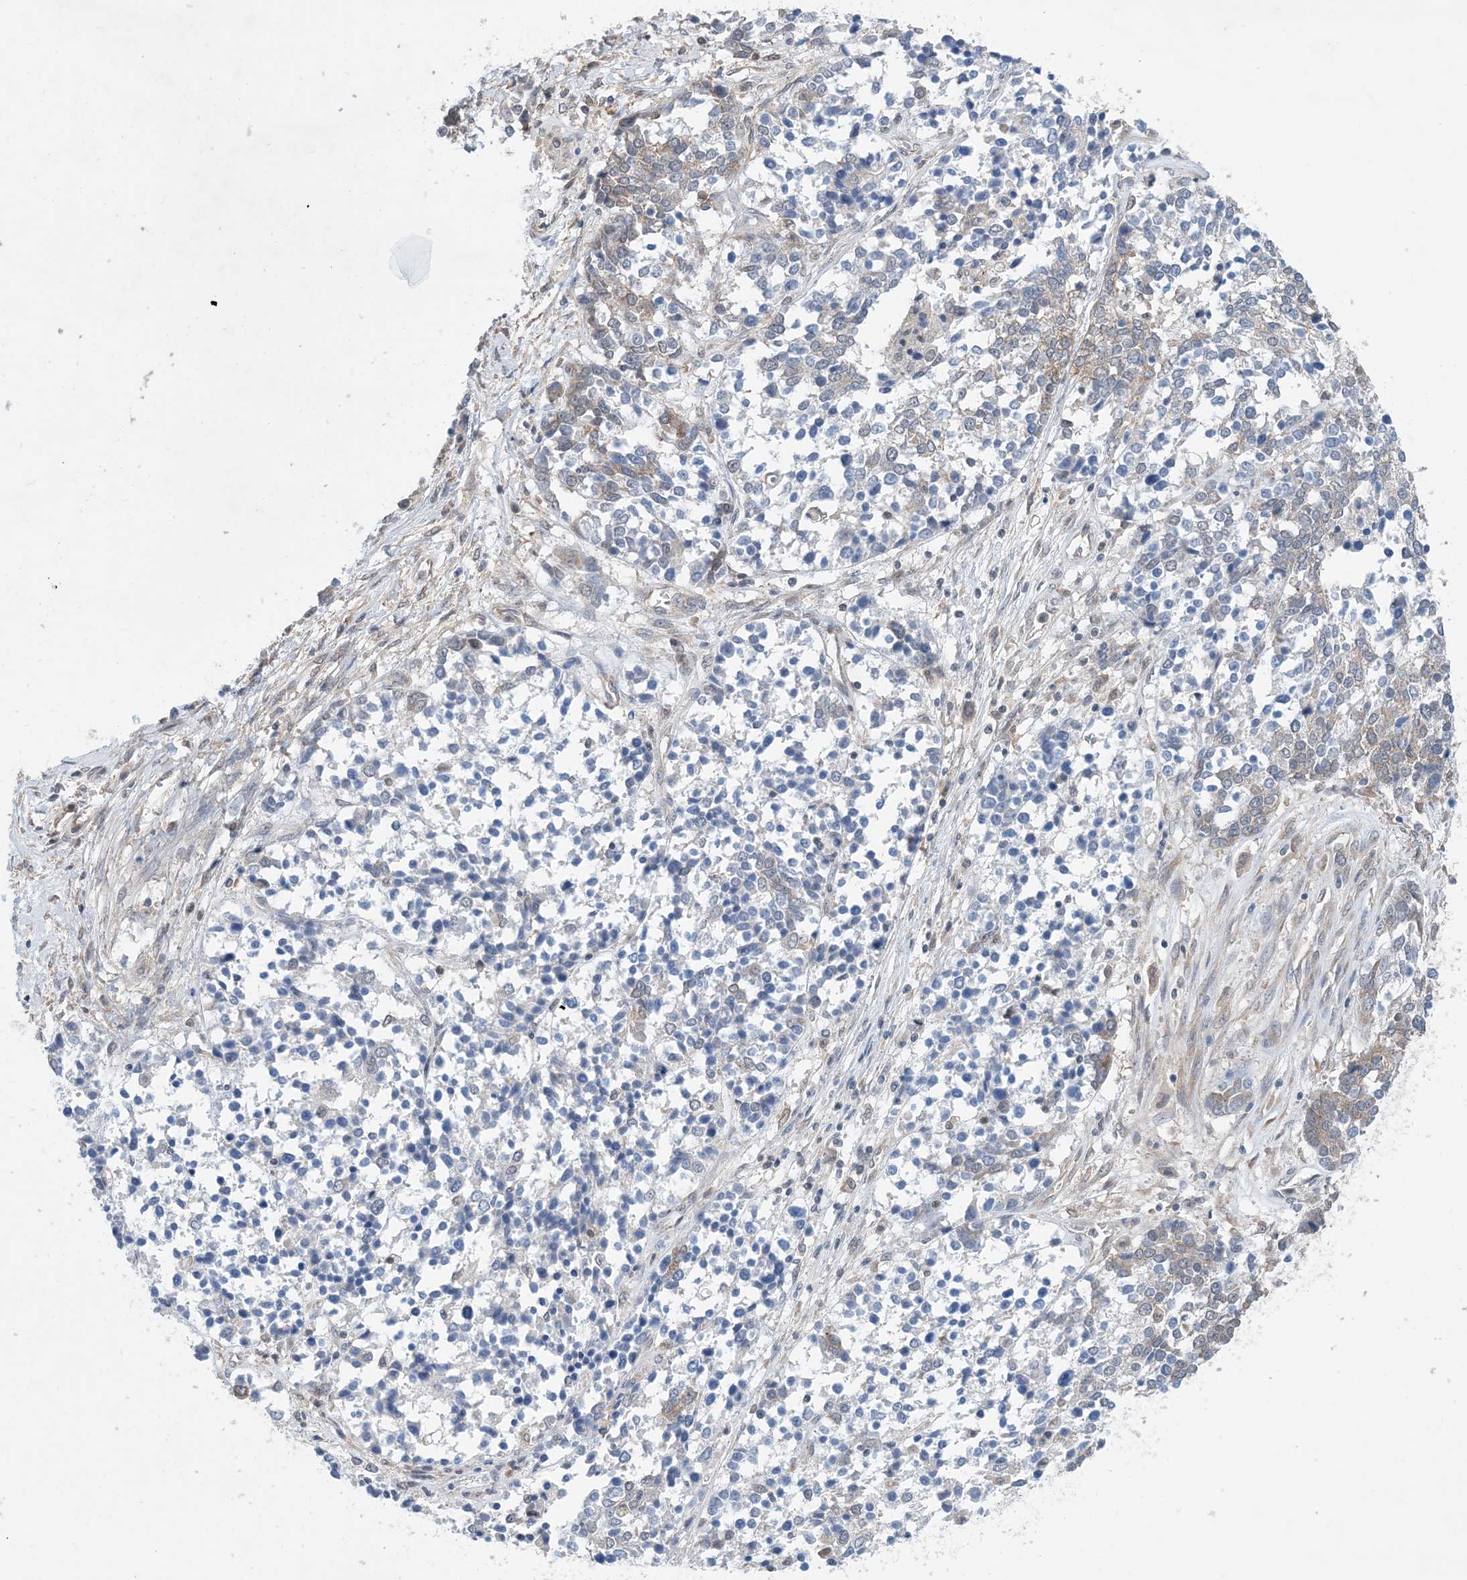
{"staining": {"intensity": "moderate", "quantity": "<25%", "location": "cytoplasmic/membranous"}, "tissue": "ovarian cancer", "cell_type": "Tumor cells", "image_type": "cancer", "snomed": [{"axis": "morphology", "description": "Cystadenocarcinoma, serous, NOS"}, {"axis": "topography", "description": "Ovary"}], "caption": "Ovarian serous cystadenocarcinoma stained with a protein marker demonstrates moderate staining in tumor cells.", "gene": "EHBP1", "patient": {"sex": "female", "age": 44}}